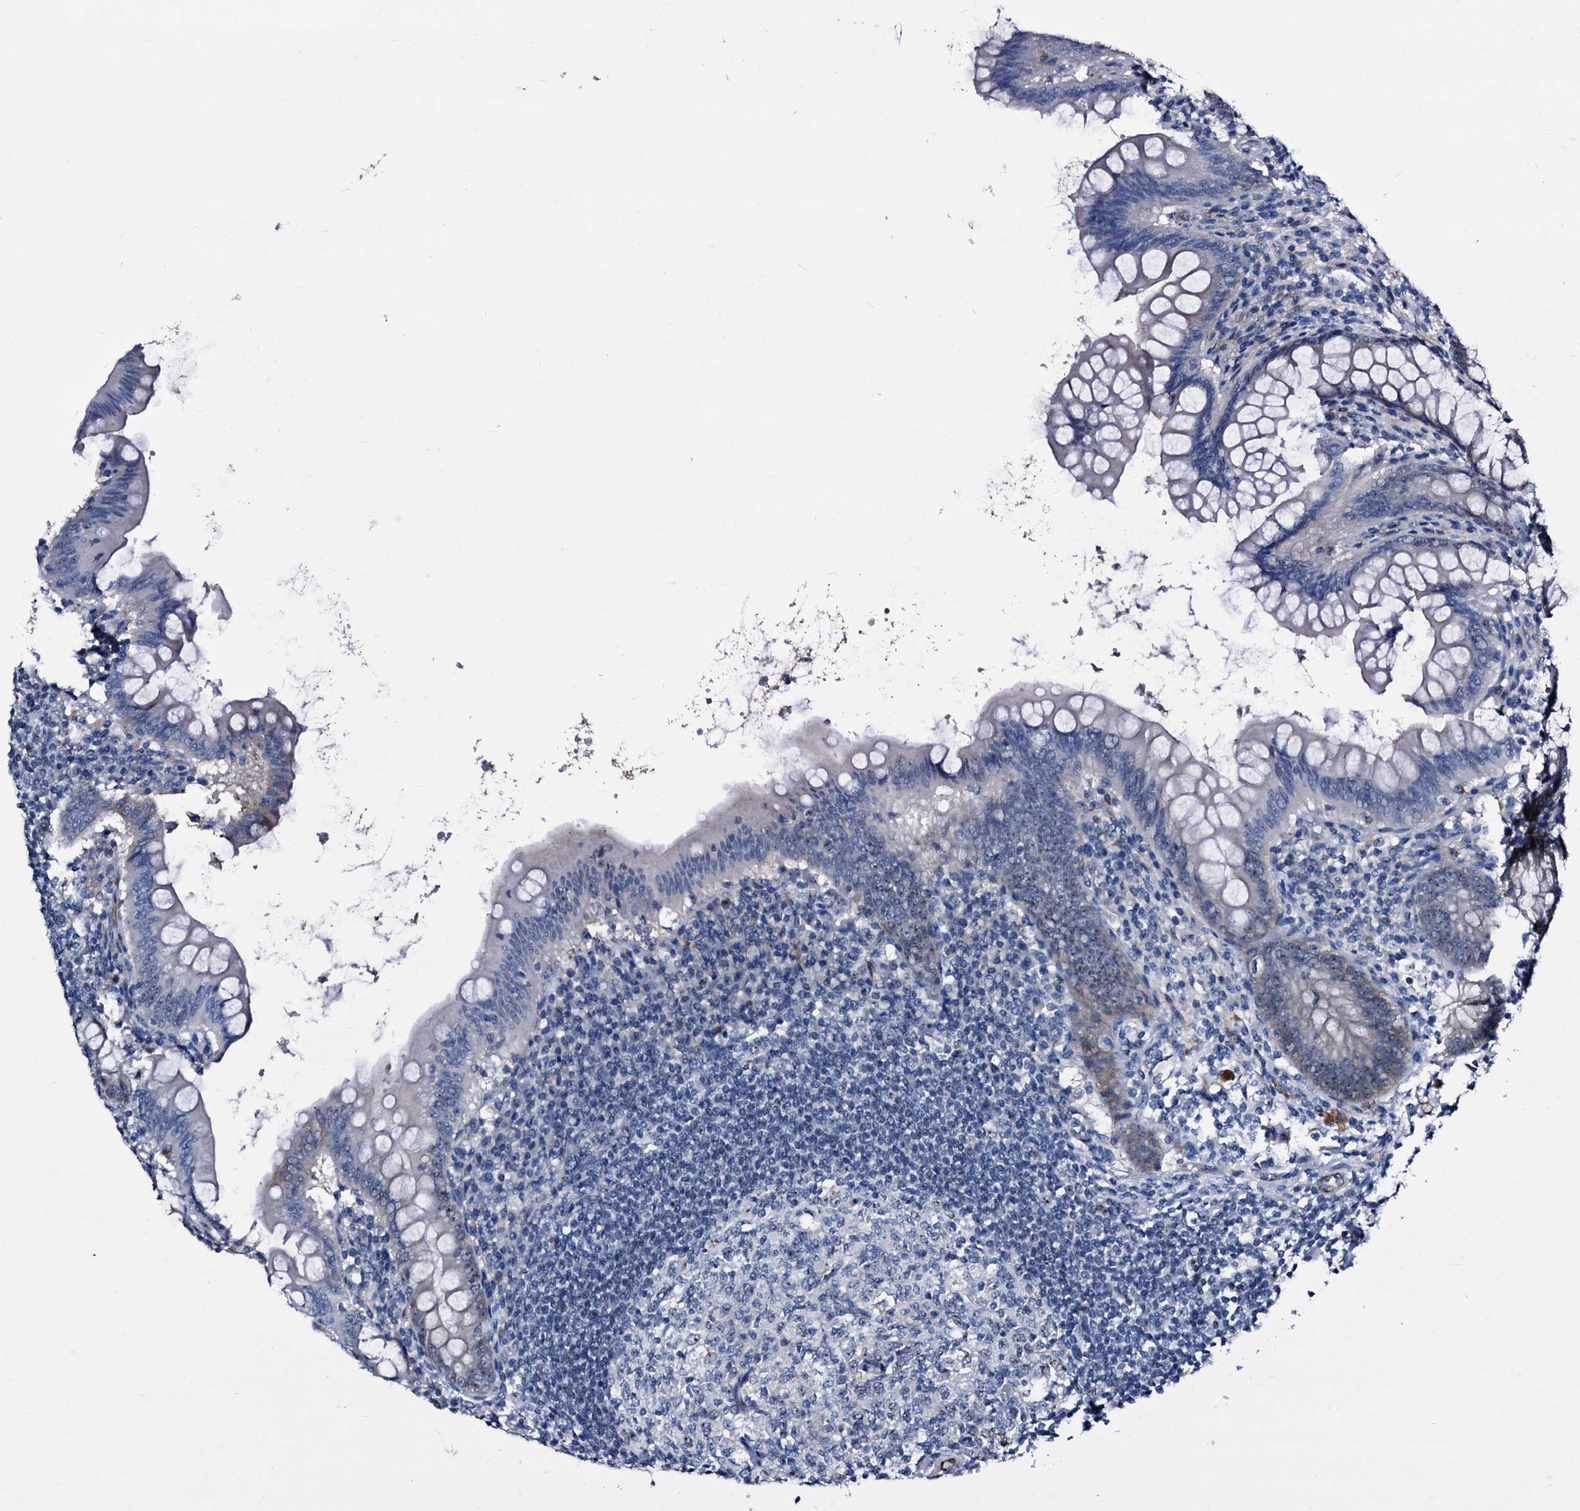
{"staining": {"intensity": "moderate", "quantity": "25%-75%", "location": "nuclear"}, "tissue": "appendix", "cell_type": "Glandular cells", "image_type": "normal", "snomed": [{"axis": "morphology", "description": "Normal tissue, NOS"}, {"axis": "topography", "description": "Appendix"}], "caption": "Immunohistochemical staining of normal appendix displays medium levels of moderate nuclear positivity in approximately 25%-75% of glandular cells.", "gene": "EMG1", "patient": {"sex": "female", "age": 33}}